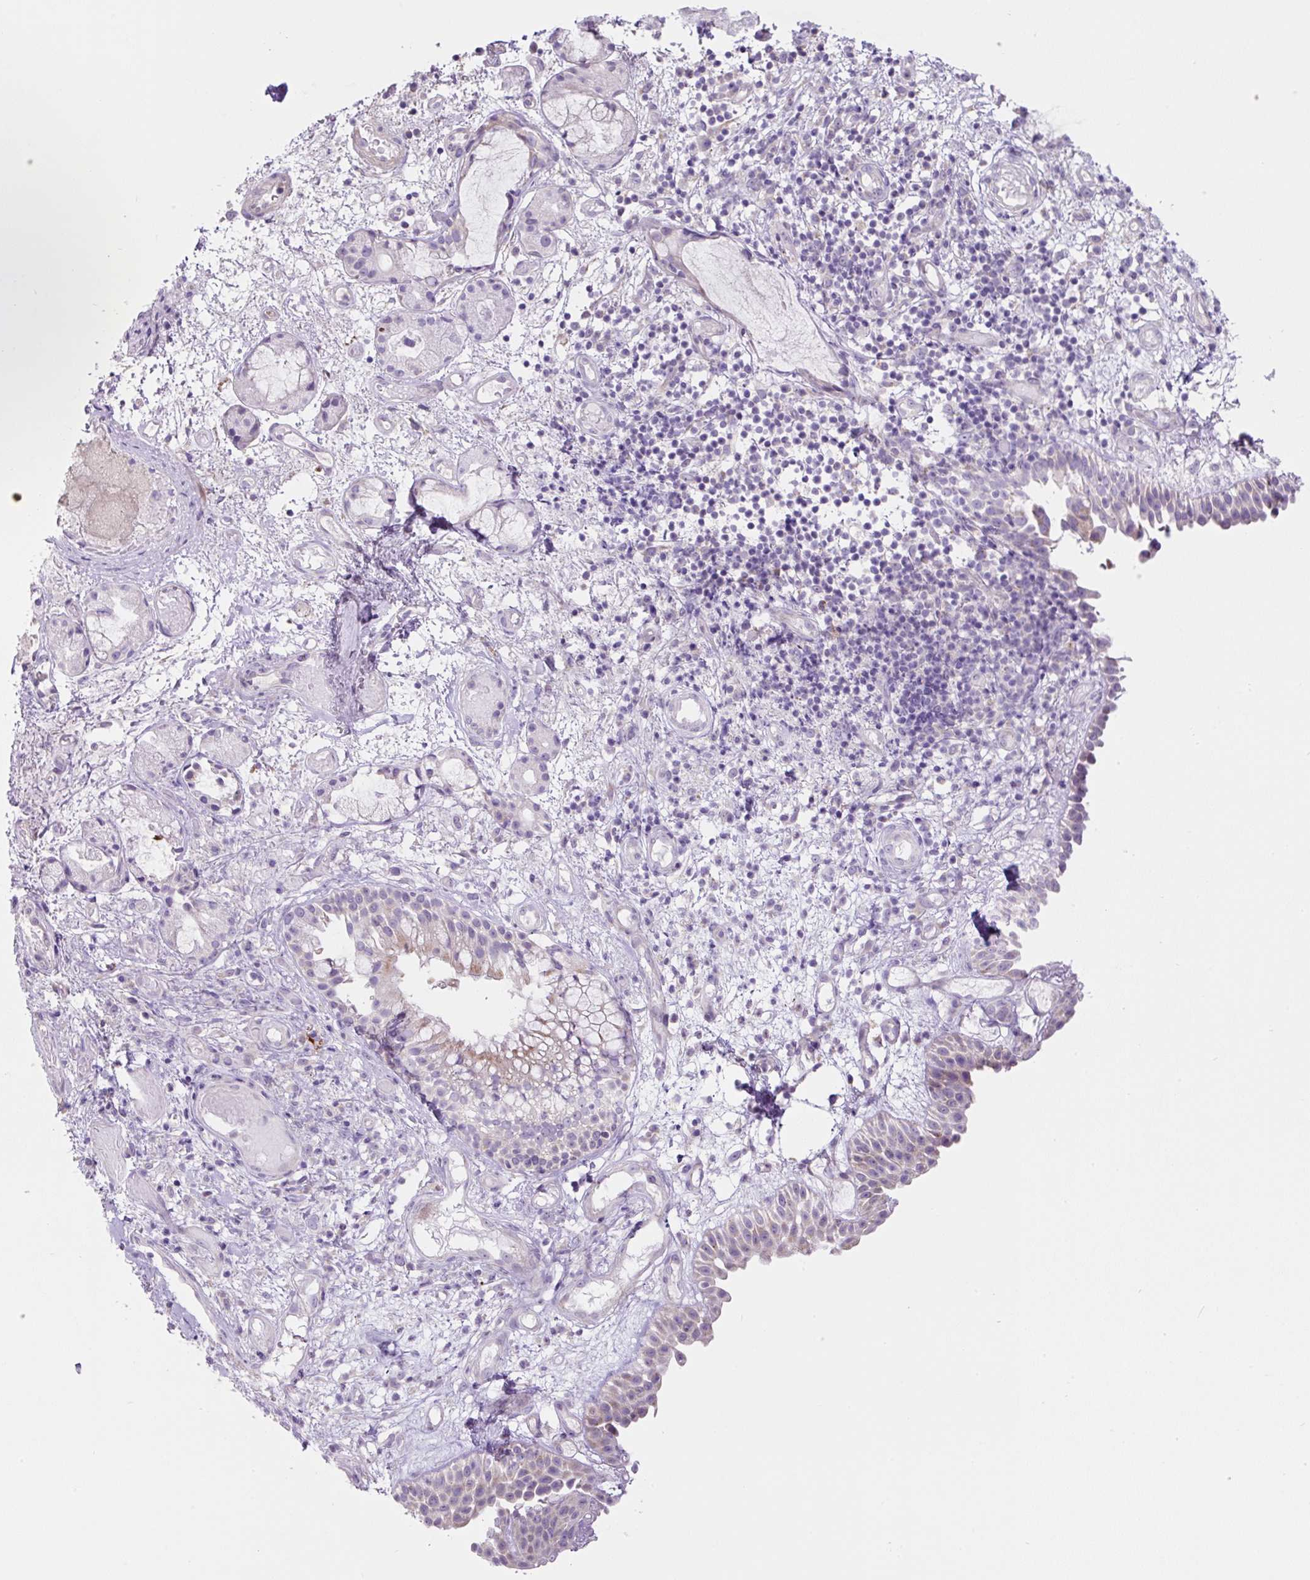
{"staining": {"intensity": "weak", "quantity": "<25%", "location": "cytoplasmic/membranous"}, "tissue": "nasopharynx", "cell_type": "Respiratory epithelial cells", "image_type": "normal", "snomed": [{"axis": "morphology", "description": "Normal tissue, NOS"}, {"axis": "morphology", "description": "Inflammation, NOS"}, {"axis": "topography", "description": "Nasopharynx"}], "caption": "This is an IHC micrograph of benign nasopharynx. There is no expression in respiratory epithelial cells.", "gene": "OGDHL", "patient": {"sex": "male", "age": 54}}